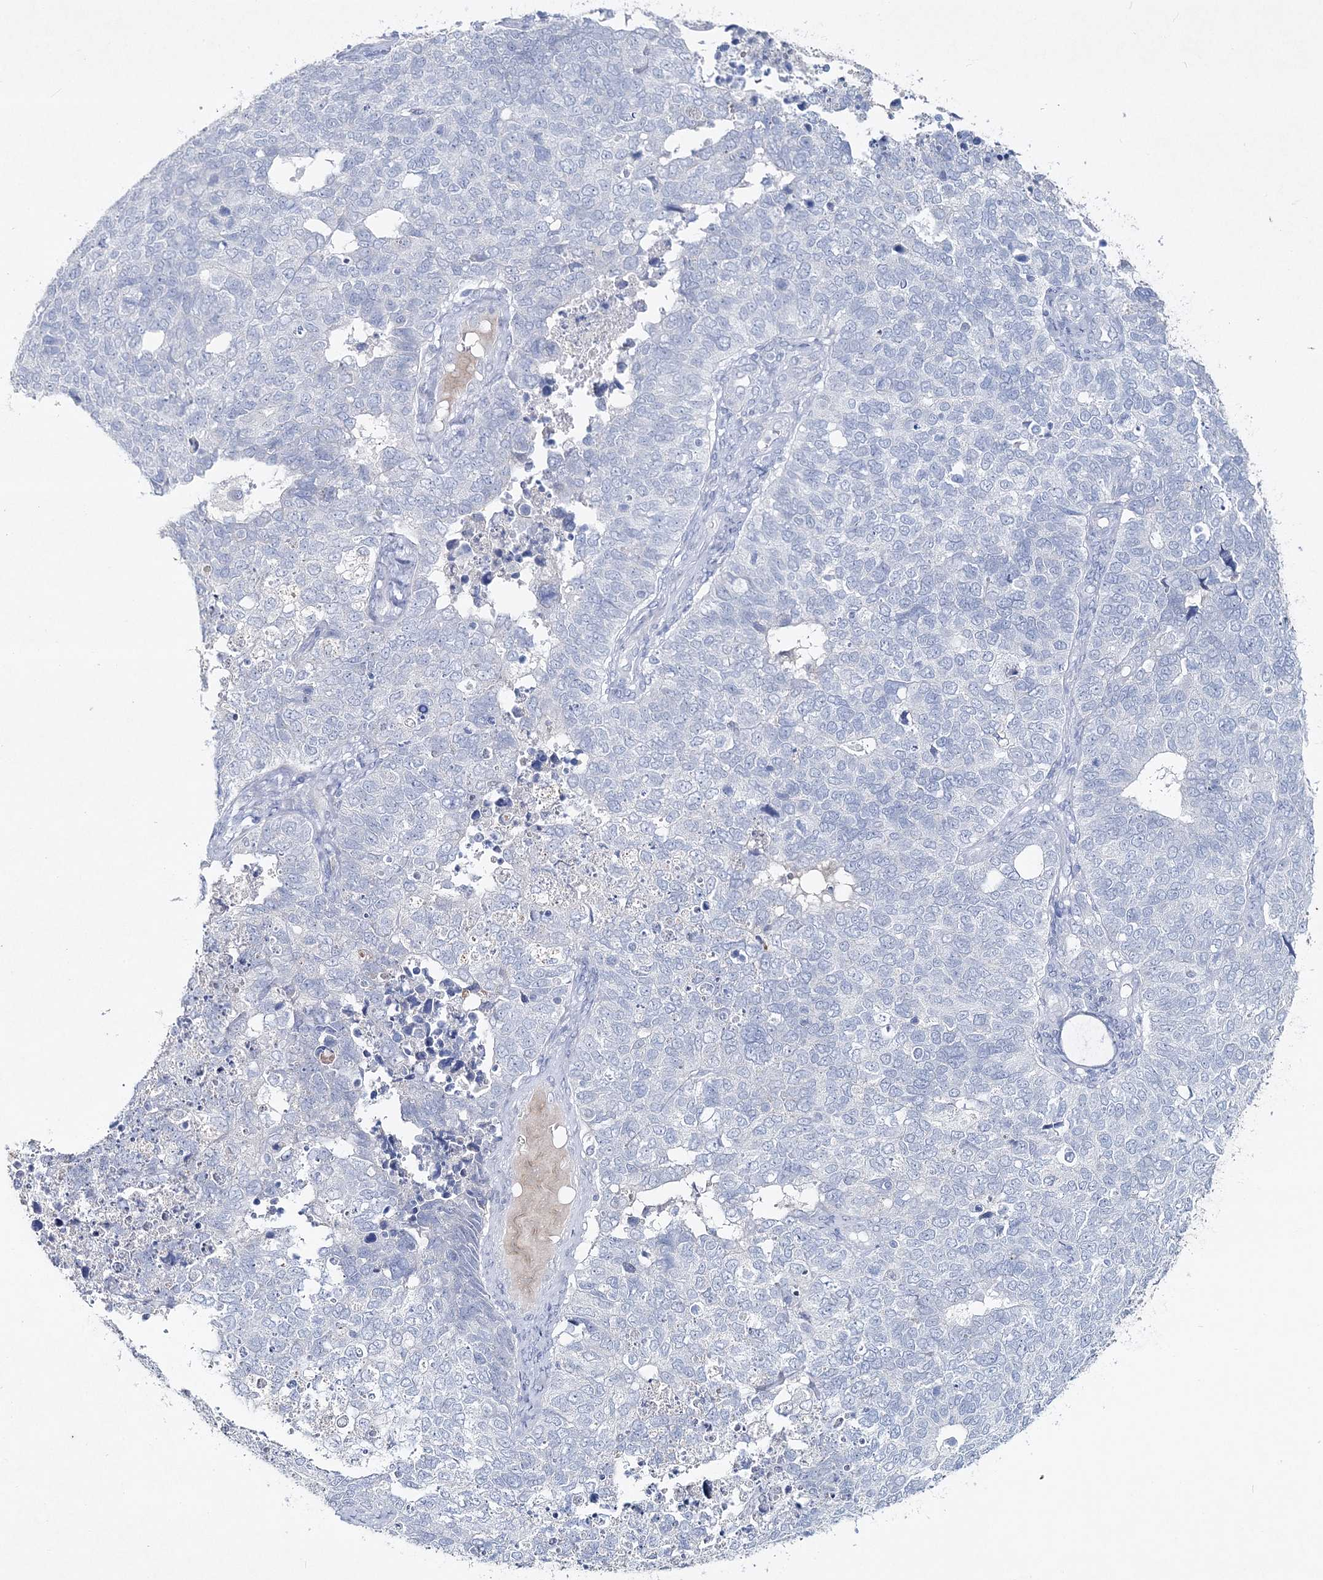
{"staining": {"intensity": "negative", "quantity": "none", "location": "none"}, "tissue": "cervical cancer", "cell_type": "Tumor cells", "image_type": "cancer", "snomed": [{"axis": "morphology", "description": "Squamous cell carcinoma, NOS"}, {"axis": "topography", "description": "Cervix"}], "caption": "Tumor cells are negative for brown protein staining in cervical cancer.", "gene": "GCKR", "patient": {"sex": "female", "age": 63}}